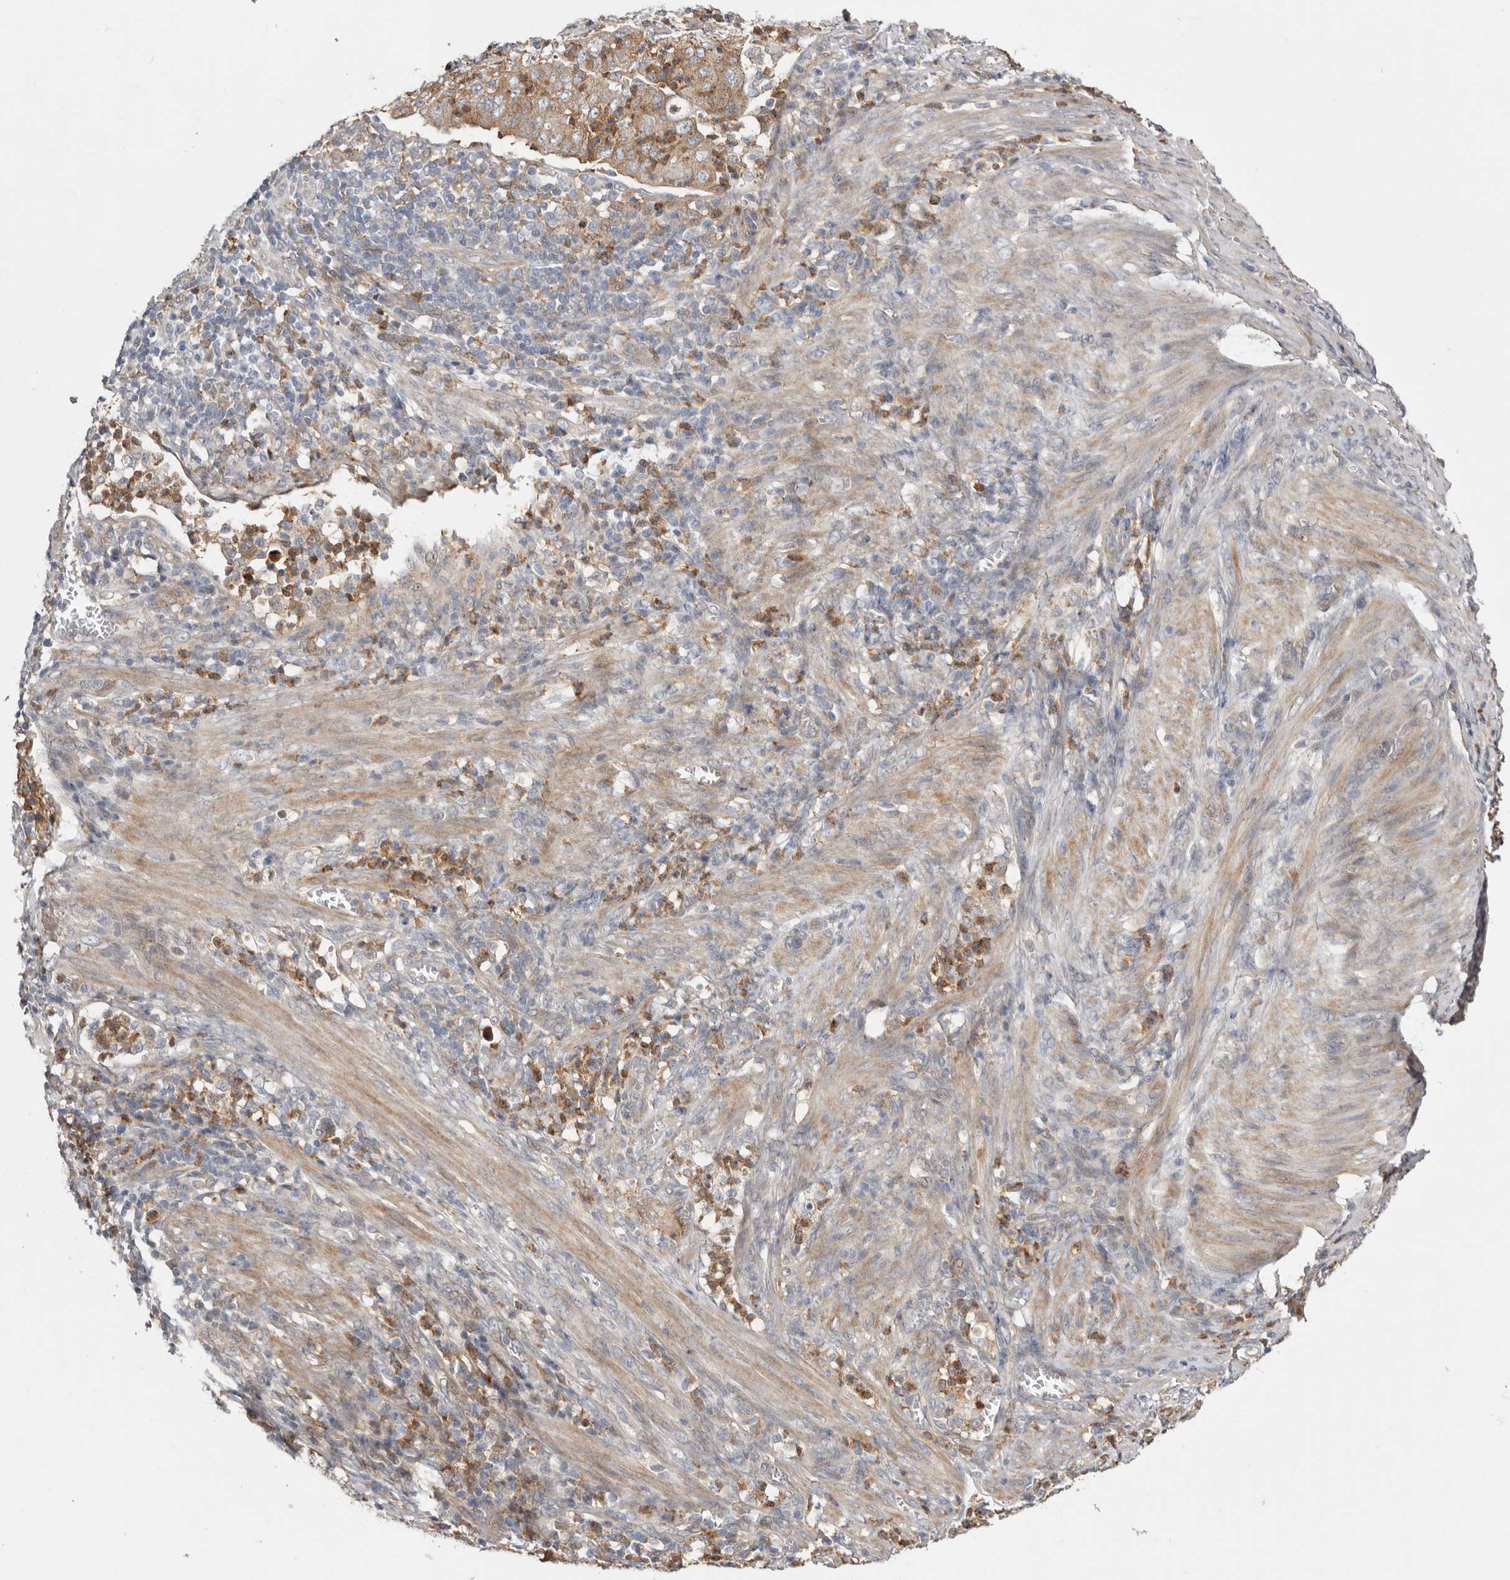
{"staining": {"intensity": "moderate", "quantity": ">75%", "location": "cytoplasmic/membranous"}, "tissue": "endometrial cancer", "cell_type": "Tumor cells", "image_type": "cancer", "snomed": [{"axis": "morphology", "description": "Adenocarcinoma, NOS"}, {"axis": "topography", "description": "Endometrium"}], "caption": "Endometrial adenocarcinoma was stained to show a protein in brown. There is medium levels of moderate cytoplasmic/membranous positivity in about >75% of tumor cells. Ihc stains the protein of interest in brown and the nuclei are stained blue.", "gene": "MSRB2", "patient": {"sex": "female", "age": 51}}